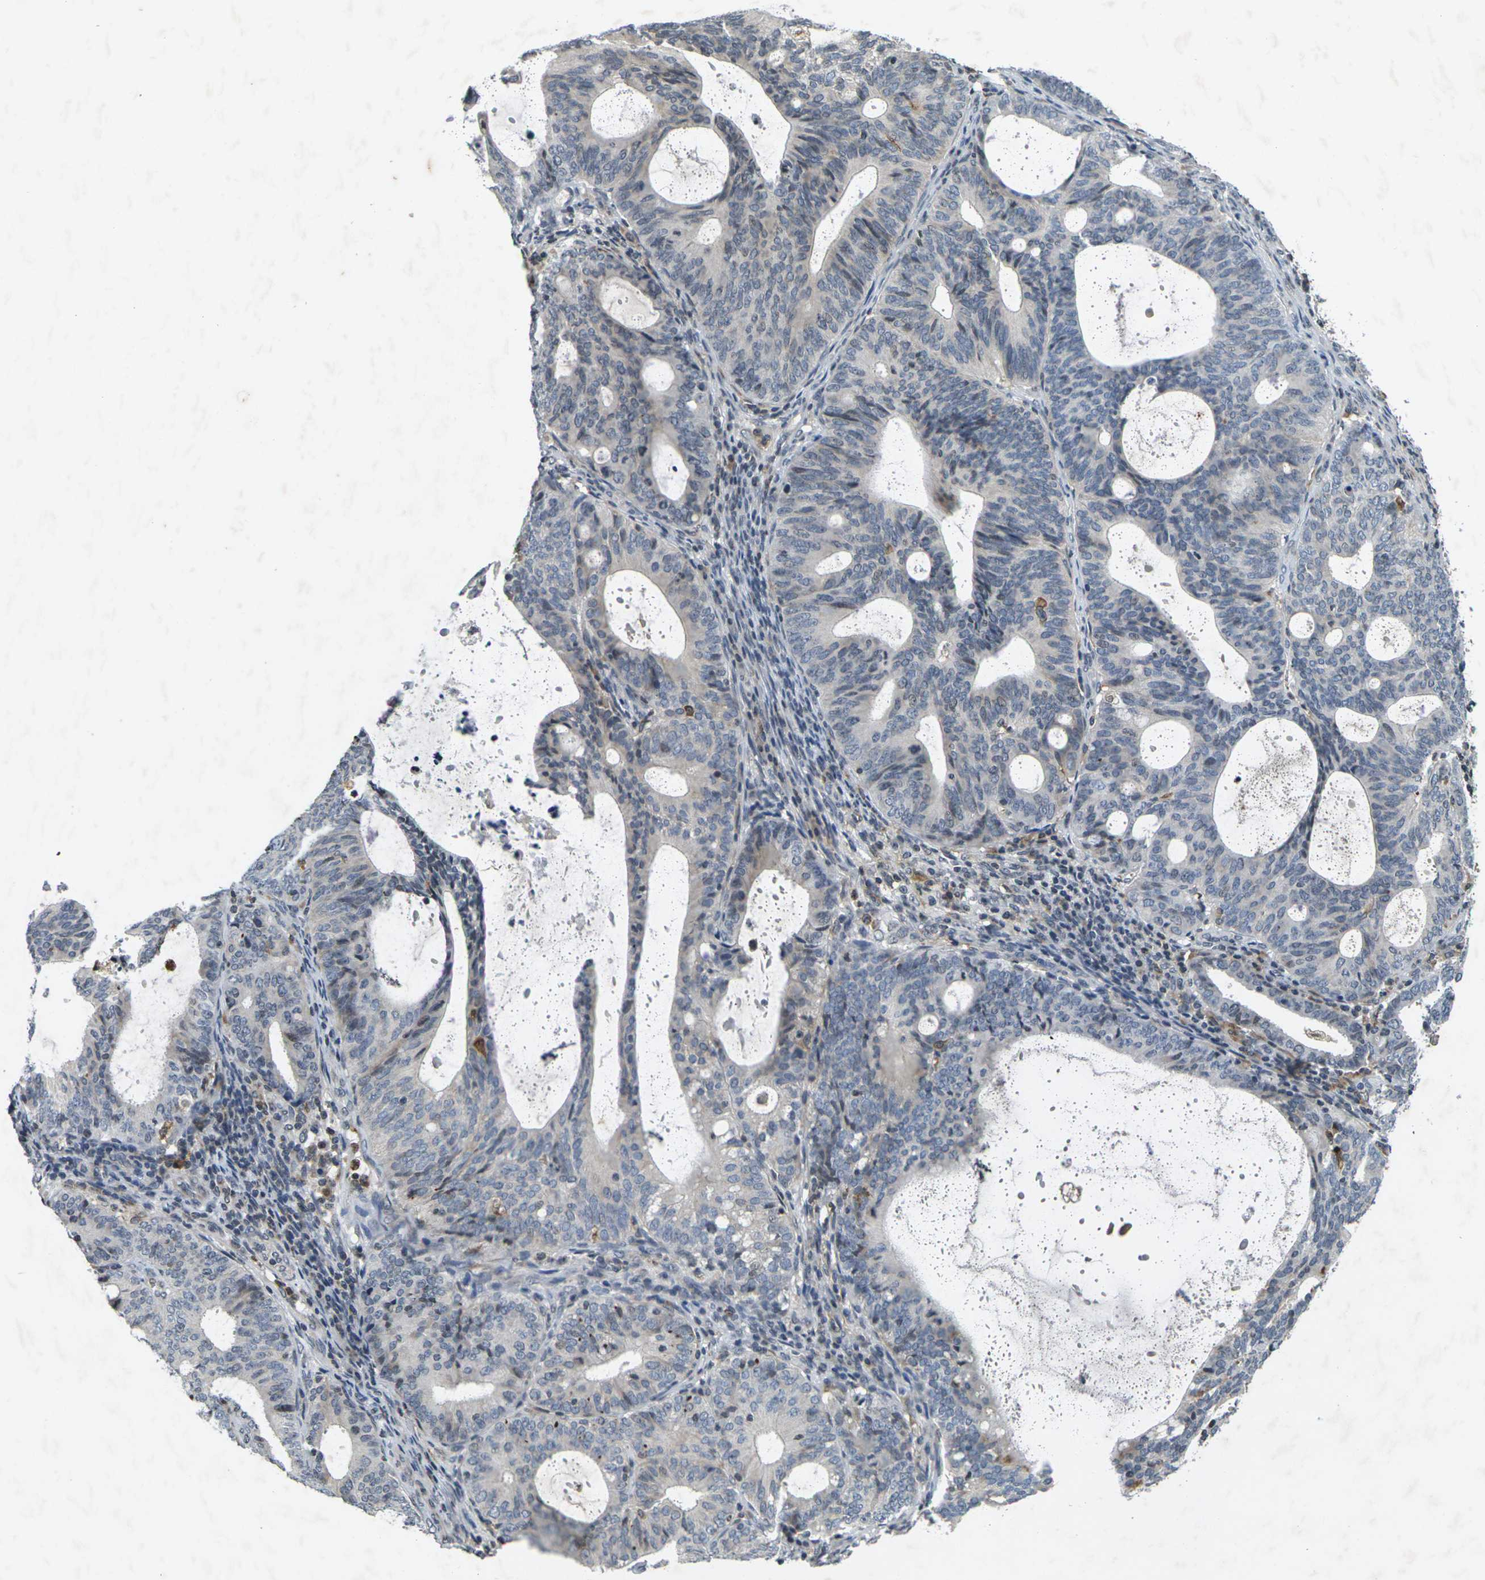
{"staining": {"intensity": "moderate", "quantity": "<25%", "location": "cytoplasmic/membranous"}, "tissue": "endometrial cancer", "cell_type": "Tumor cells", "image_type": "cancer", "snomed": [{"axis": "morphology", "description": "Adenocarcinoma, NOS"}, {"axis": "topography", "description": "Uterus"}], "caption": "This is a histology image of IHC staining of endometrial adenocarcinoma, which shows moderate positivity in the cytoplasmic/membranous of tumor cells.", "gene": "C1QC", "patient": {"sex": "female", "age": 83}}